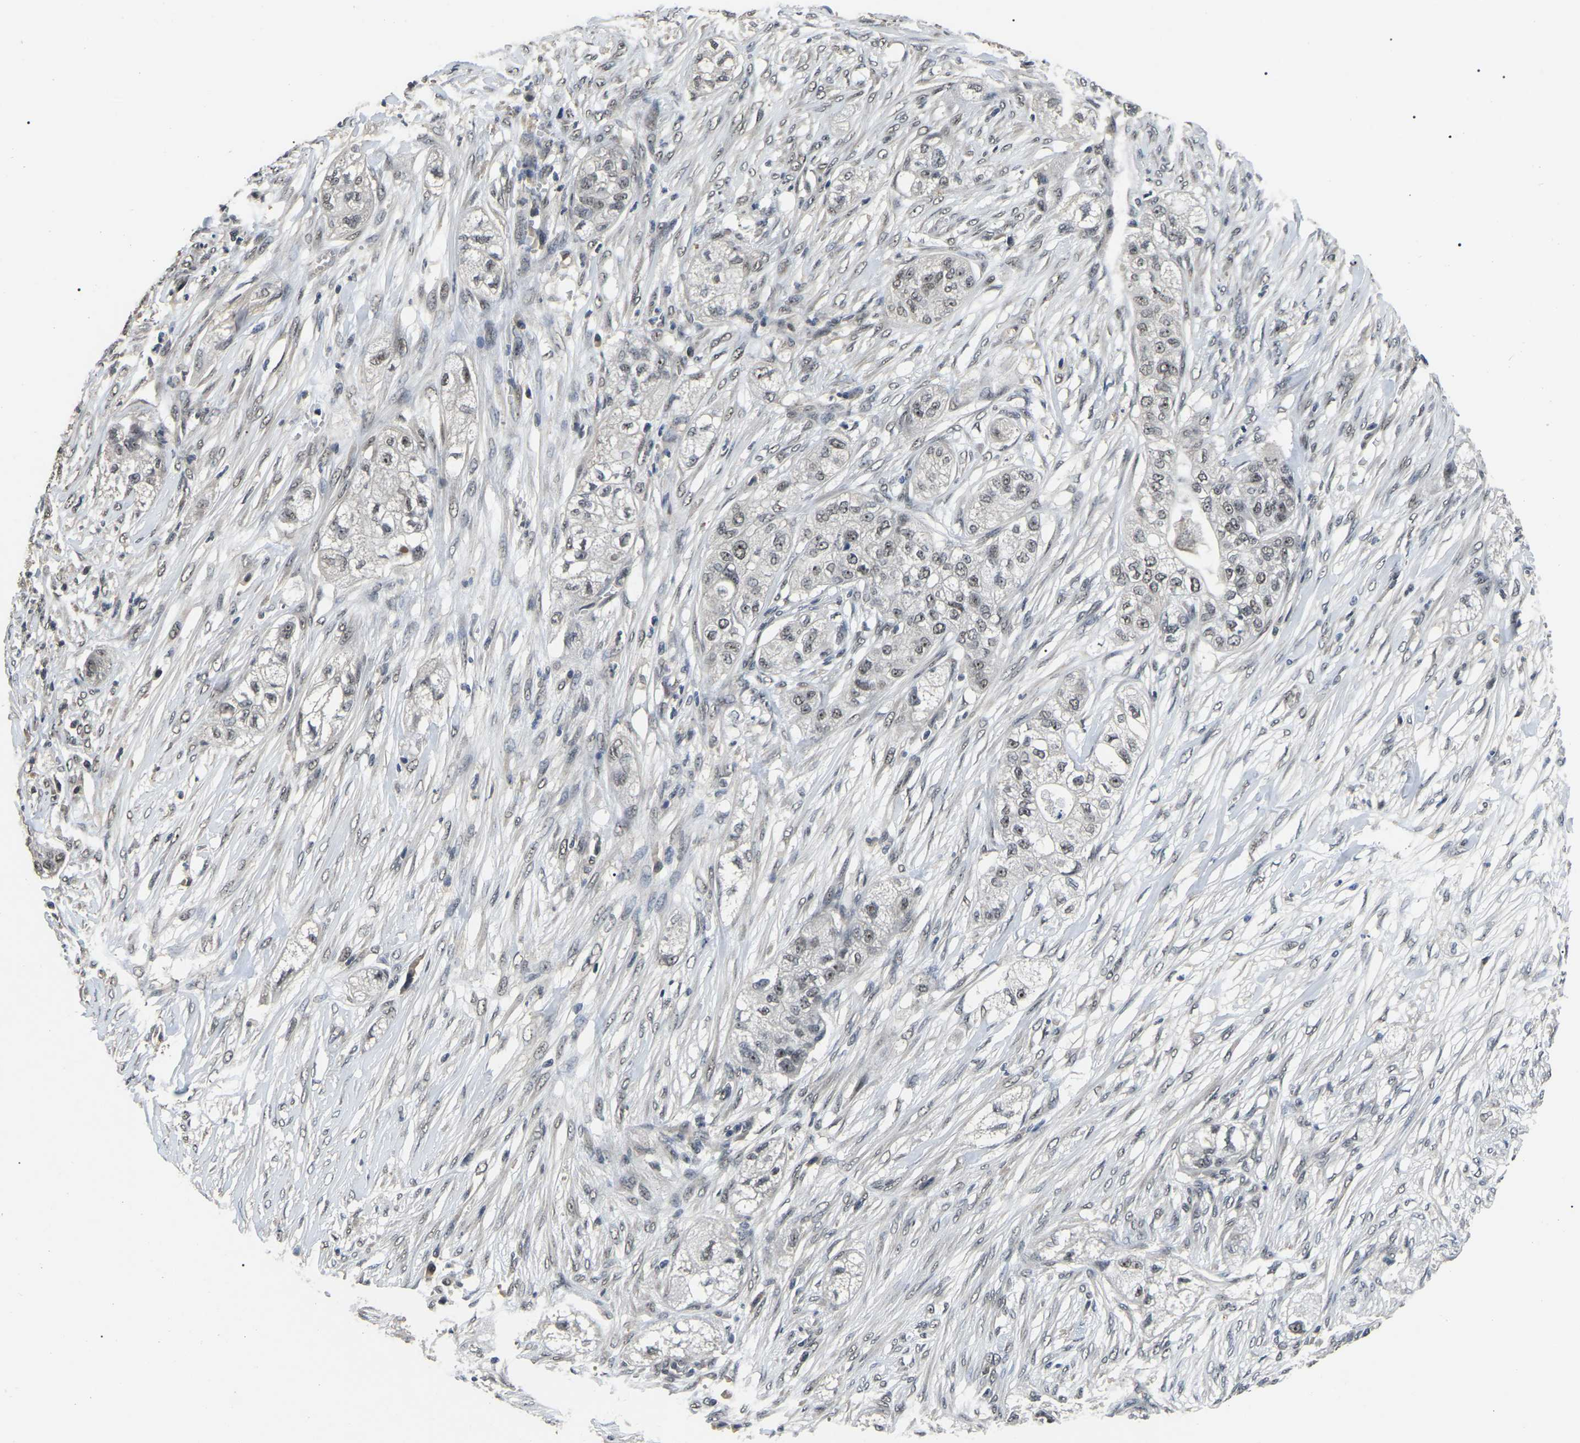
{"staining": {"intensity": "moderate", "quantity": "<25%", "location": "nuclear"}, "tissue": "pancreatic cancer", "cell_type": "Tumor cells", "image_type": "cancer", "snomed": [{"axis": "morphology", "description": "Adenocarcinoma, NOS"}, {"axis": "topography", "description": "Pancreas"}], "caption": "Immunohistochemical staining of pancreatic cancer displays low levels of moderate nuclear staining in about <25% of tumor cells.", "gene": "PPM1E", "patient": {"sex": "female", "age": 78}}